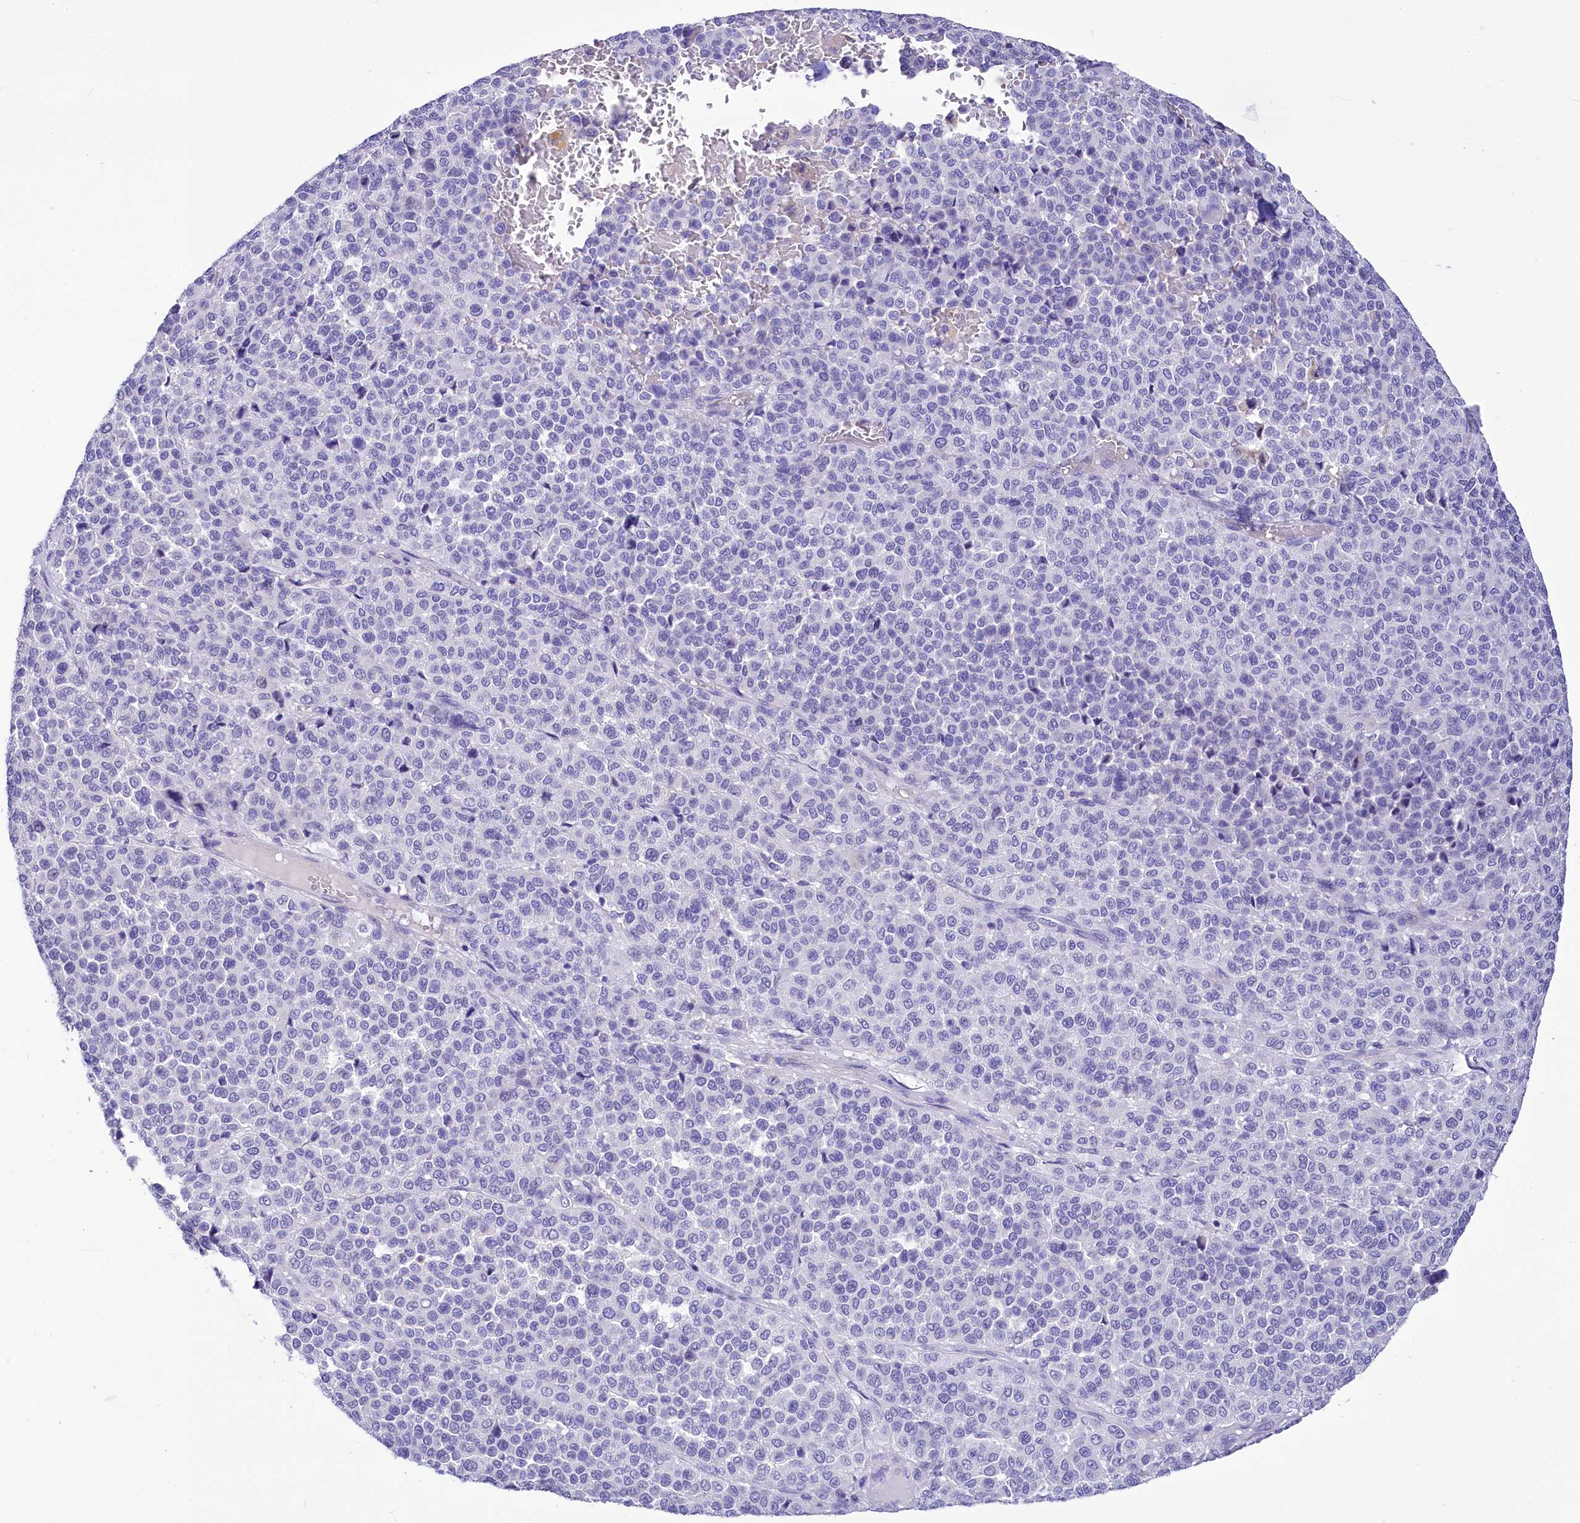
{"staining": {"intensity": "negative", "quantity": "none", "location": "none"}, "tissue": "melanoma", "cell_type": "Tumor cells", "image_type": "cancer", "snomed": [{"axis": "morphology", "description": "Malignant melanoma, Metastatic site"}, {"axis": "topography", "description": "Pancreas"}], "caption": "A photomicrograph of human melanoma is negative for staining in tumor cells.", "gene": "TTC36", "patient": {"sex": "female", "age": 30}}